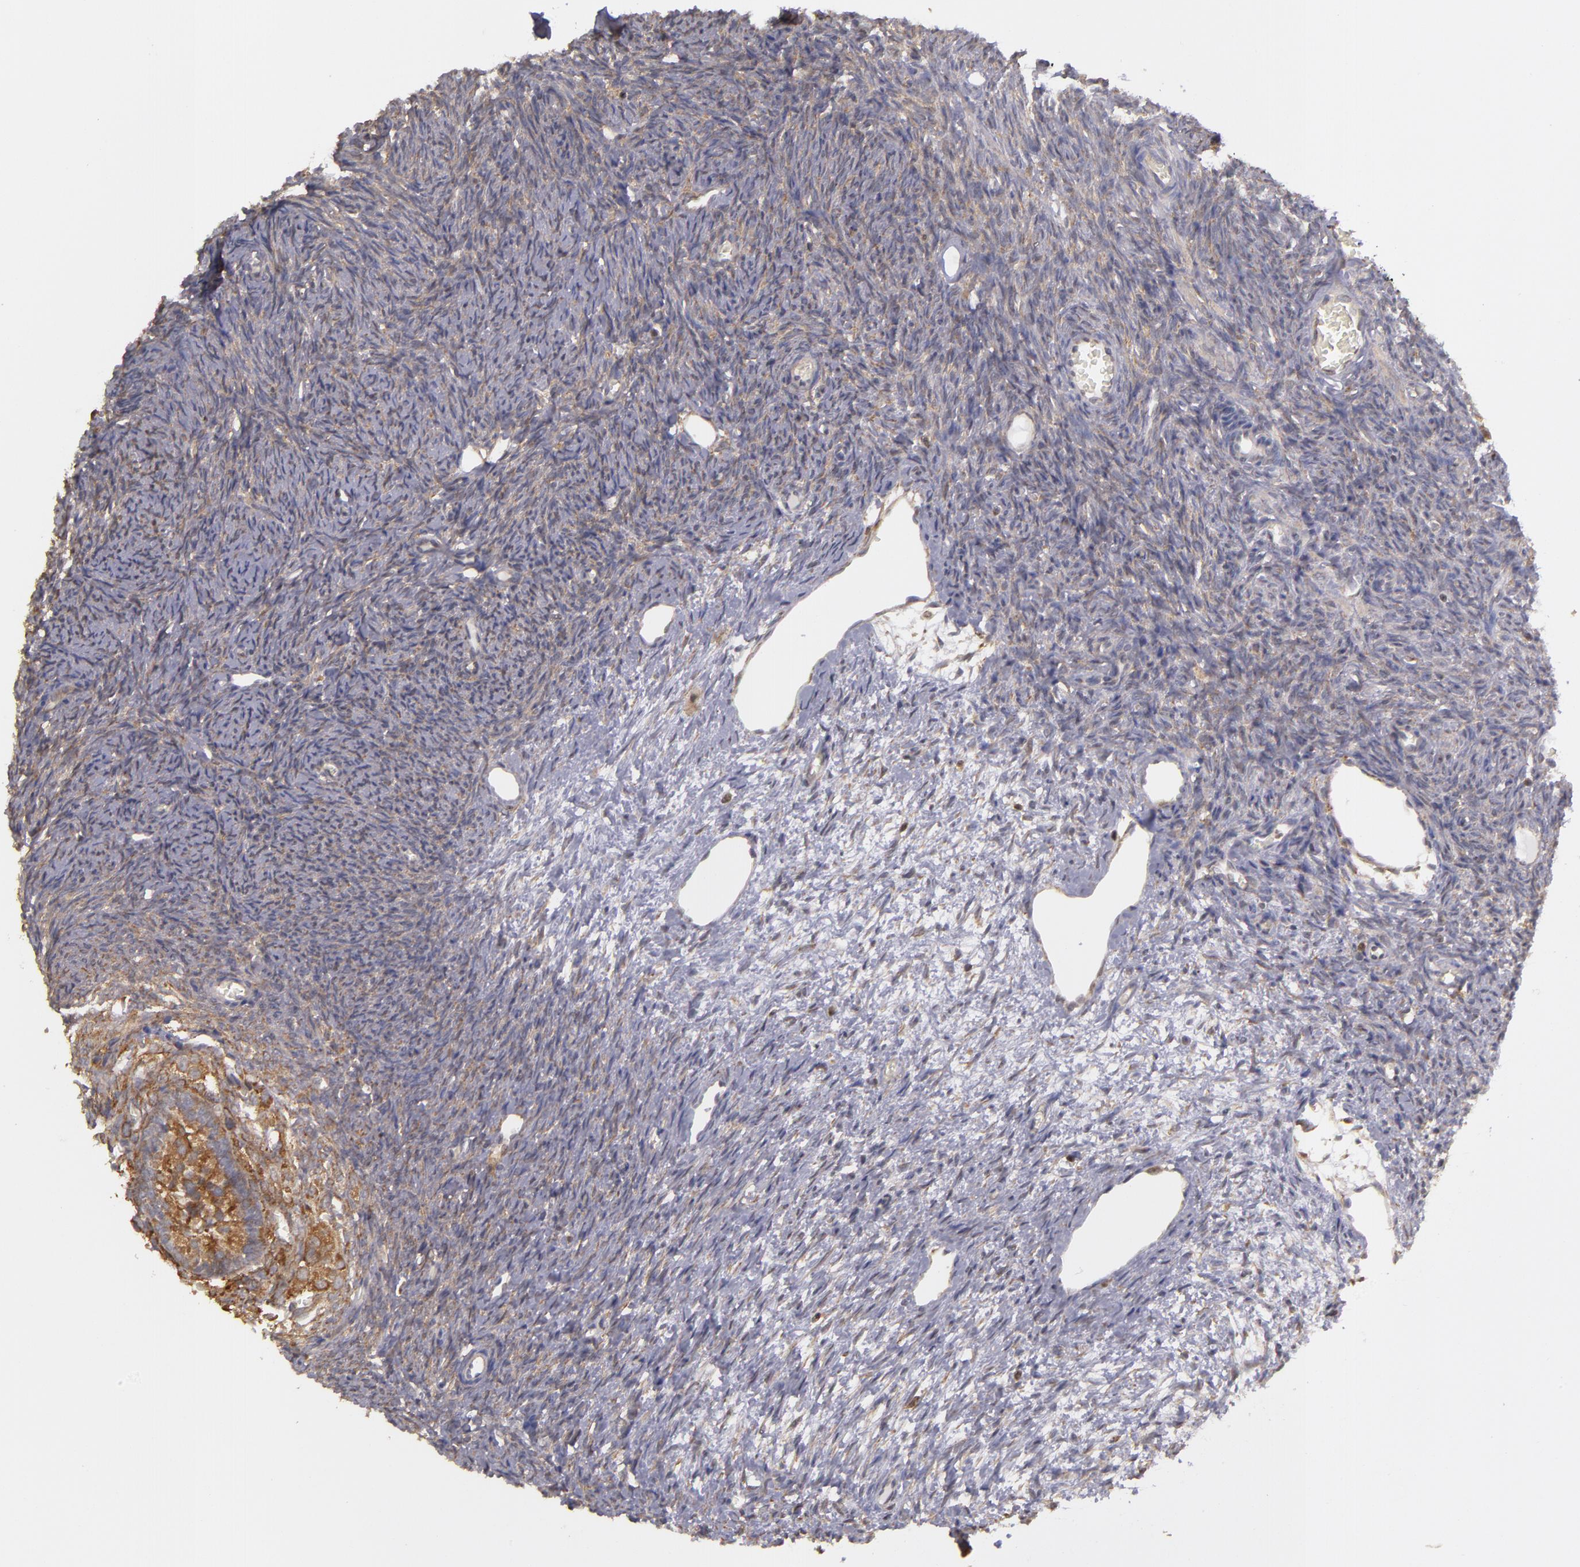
{"staining": {"intensity": "moderate", "quantity": "25%-75%", "location": "cytoplasmic/membranous"}, "tissue": "ovary", "cell_type": "Ovarian stroma cells", "image_type": "normal", "snomed": [{"axis": "morphology", "description": "Normal tissue, NOS"}, {"axis": "topography", "description": "Ovary"}], "caption": "Human ovary stained for a protein (brown) demonstrates moderate cytoplasmic/membranous positive positivity in approximately 25%-75% of ovarian stroma cells.", "gene": "MTHFD1", "patient": {"sex": "female", "age": 27}}